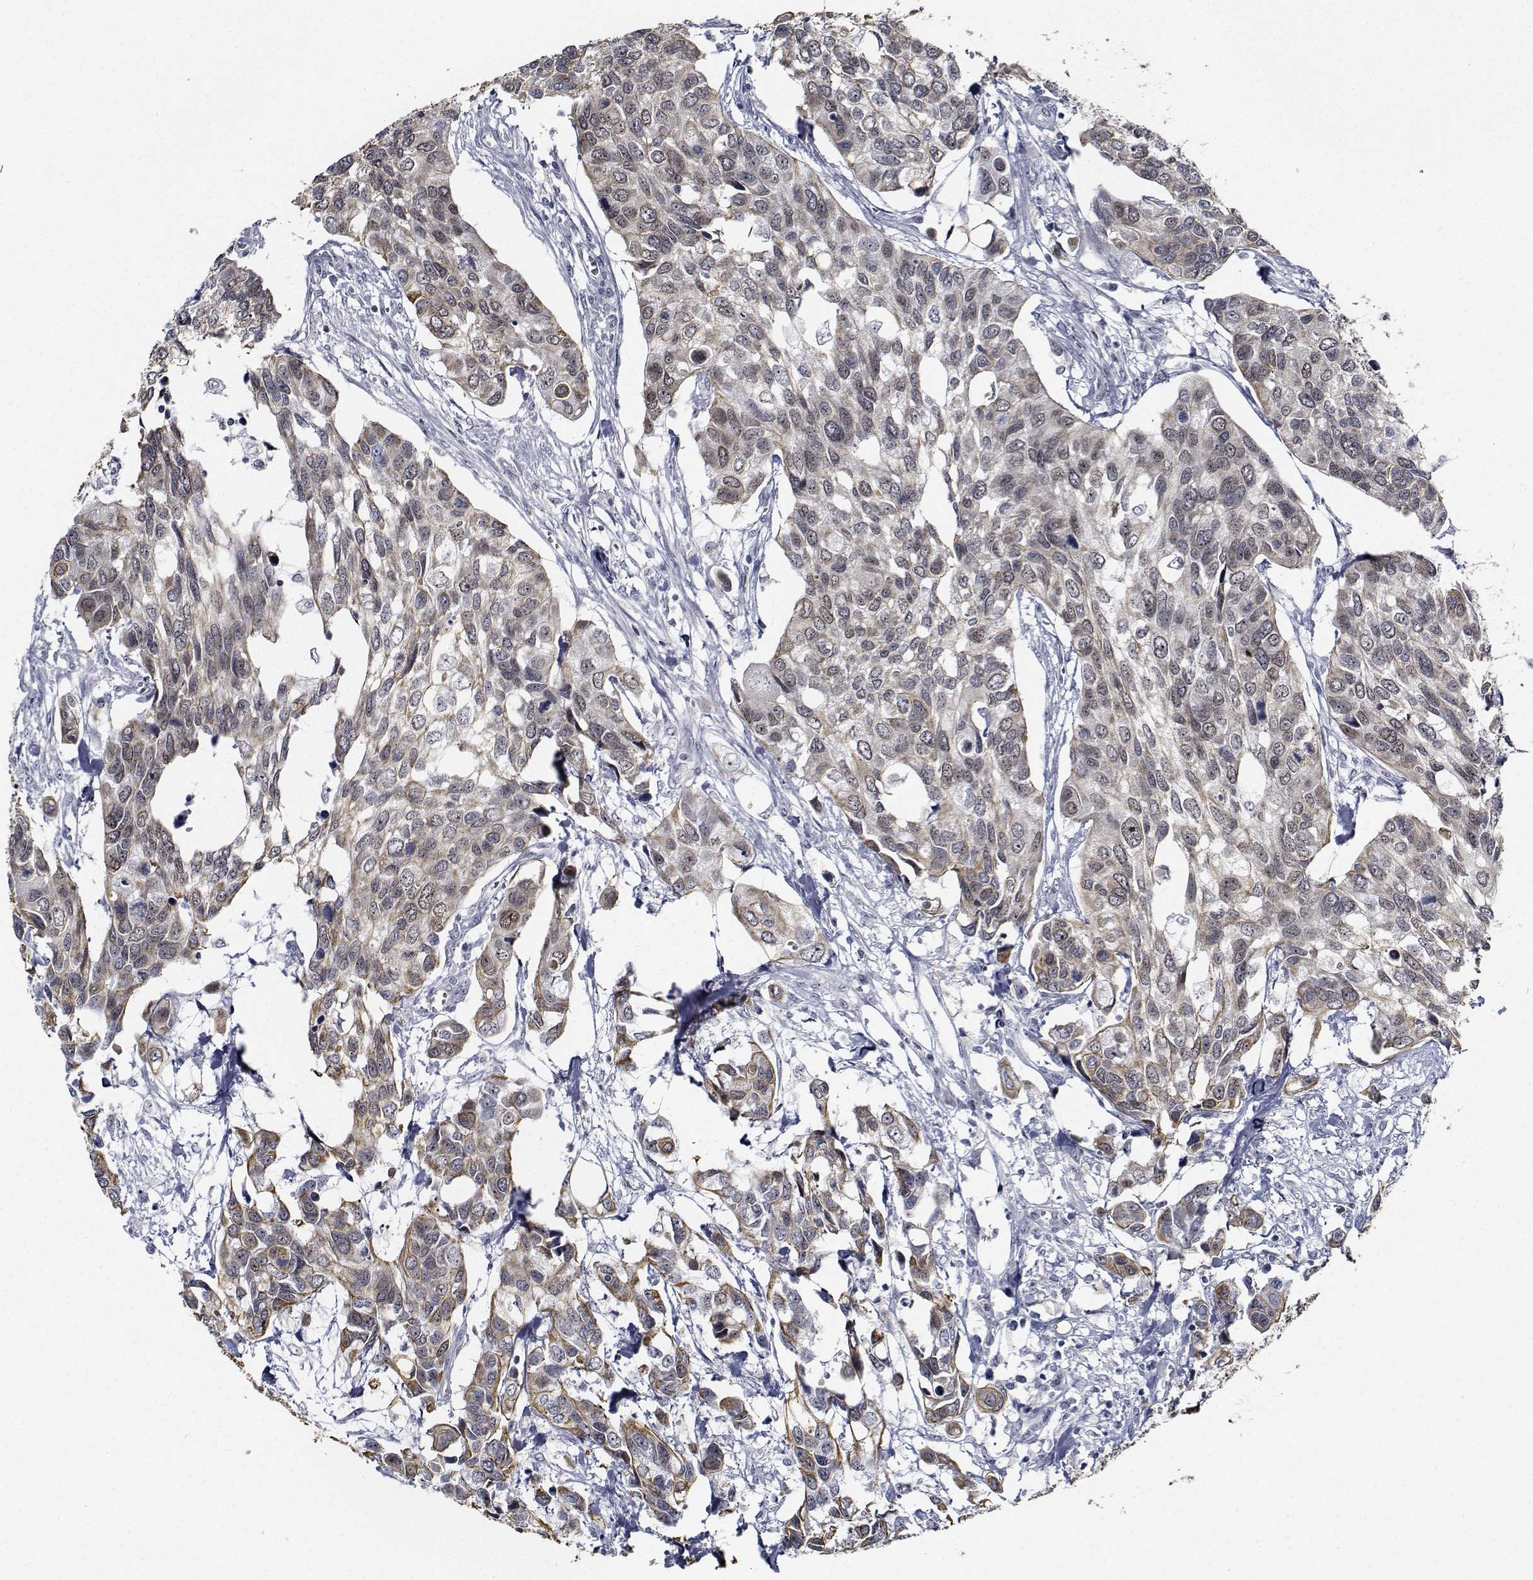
{"staining": {"intensity": "weak", "quantity": "25%-75%", "location": "cytoplasmic/membranous,nuclear"}, "tissue": "urothelial cancer", "cell_type": "Tumor cells", "image_type": "cancer", "snomed": [{"axis": "morphology", "description": "Urothelial carcinoma, High grade"}, {"axis": "topography", "description": "Urinary bladder"}], "caption": "Brown immunohistochemical staining in human urothelial cancer displays weak cytoplasmic/membranous and nuclear expression in about 25%-75% of tumor cells.", "gene": "NVL", "patient": {"sex": "male", "age": 60}}